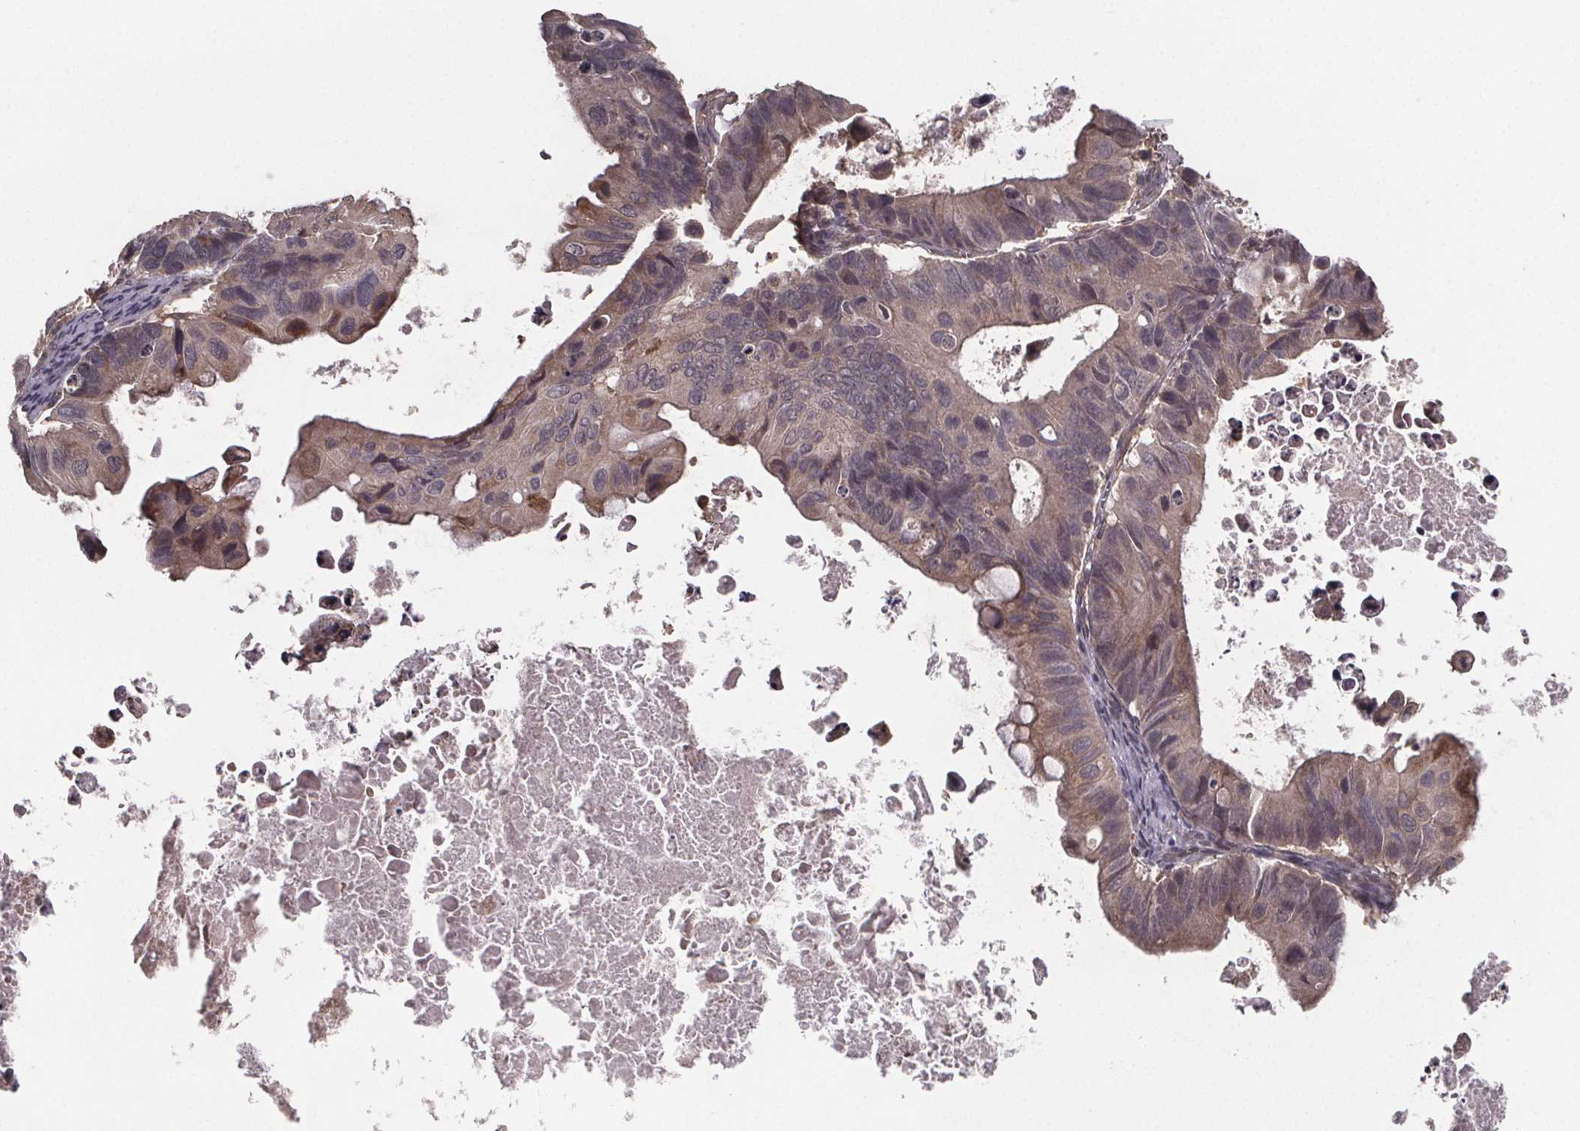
{"staining": {"intensity": "weak", "quantity": ">75%", "location": "cytoplasmic/membranous"}, "tissue": "ovarian cancer", "cell_type": "Tumor cells", "image_type": "cancer", "snomed": [{"axis": "morphology", "description": "Cystadenocarcinoma, mucinous, NOS"}, {"axis": "topography", "description": "Ovary"}], "caption": "An immunohistochemistry image of neoplastic tissue is shown. Protein staining in brown highlights weak cytoplasmic/membranous positivity in ovarian cancer within tumor cells. (DAB (3,3'-diaminobenzidine) IHC with brightfield microscopy, high magnification).", "gene": "SAT1", "patient": {"sex": "female", "age": 64}}